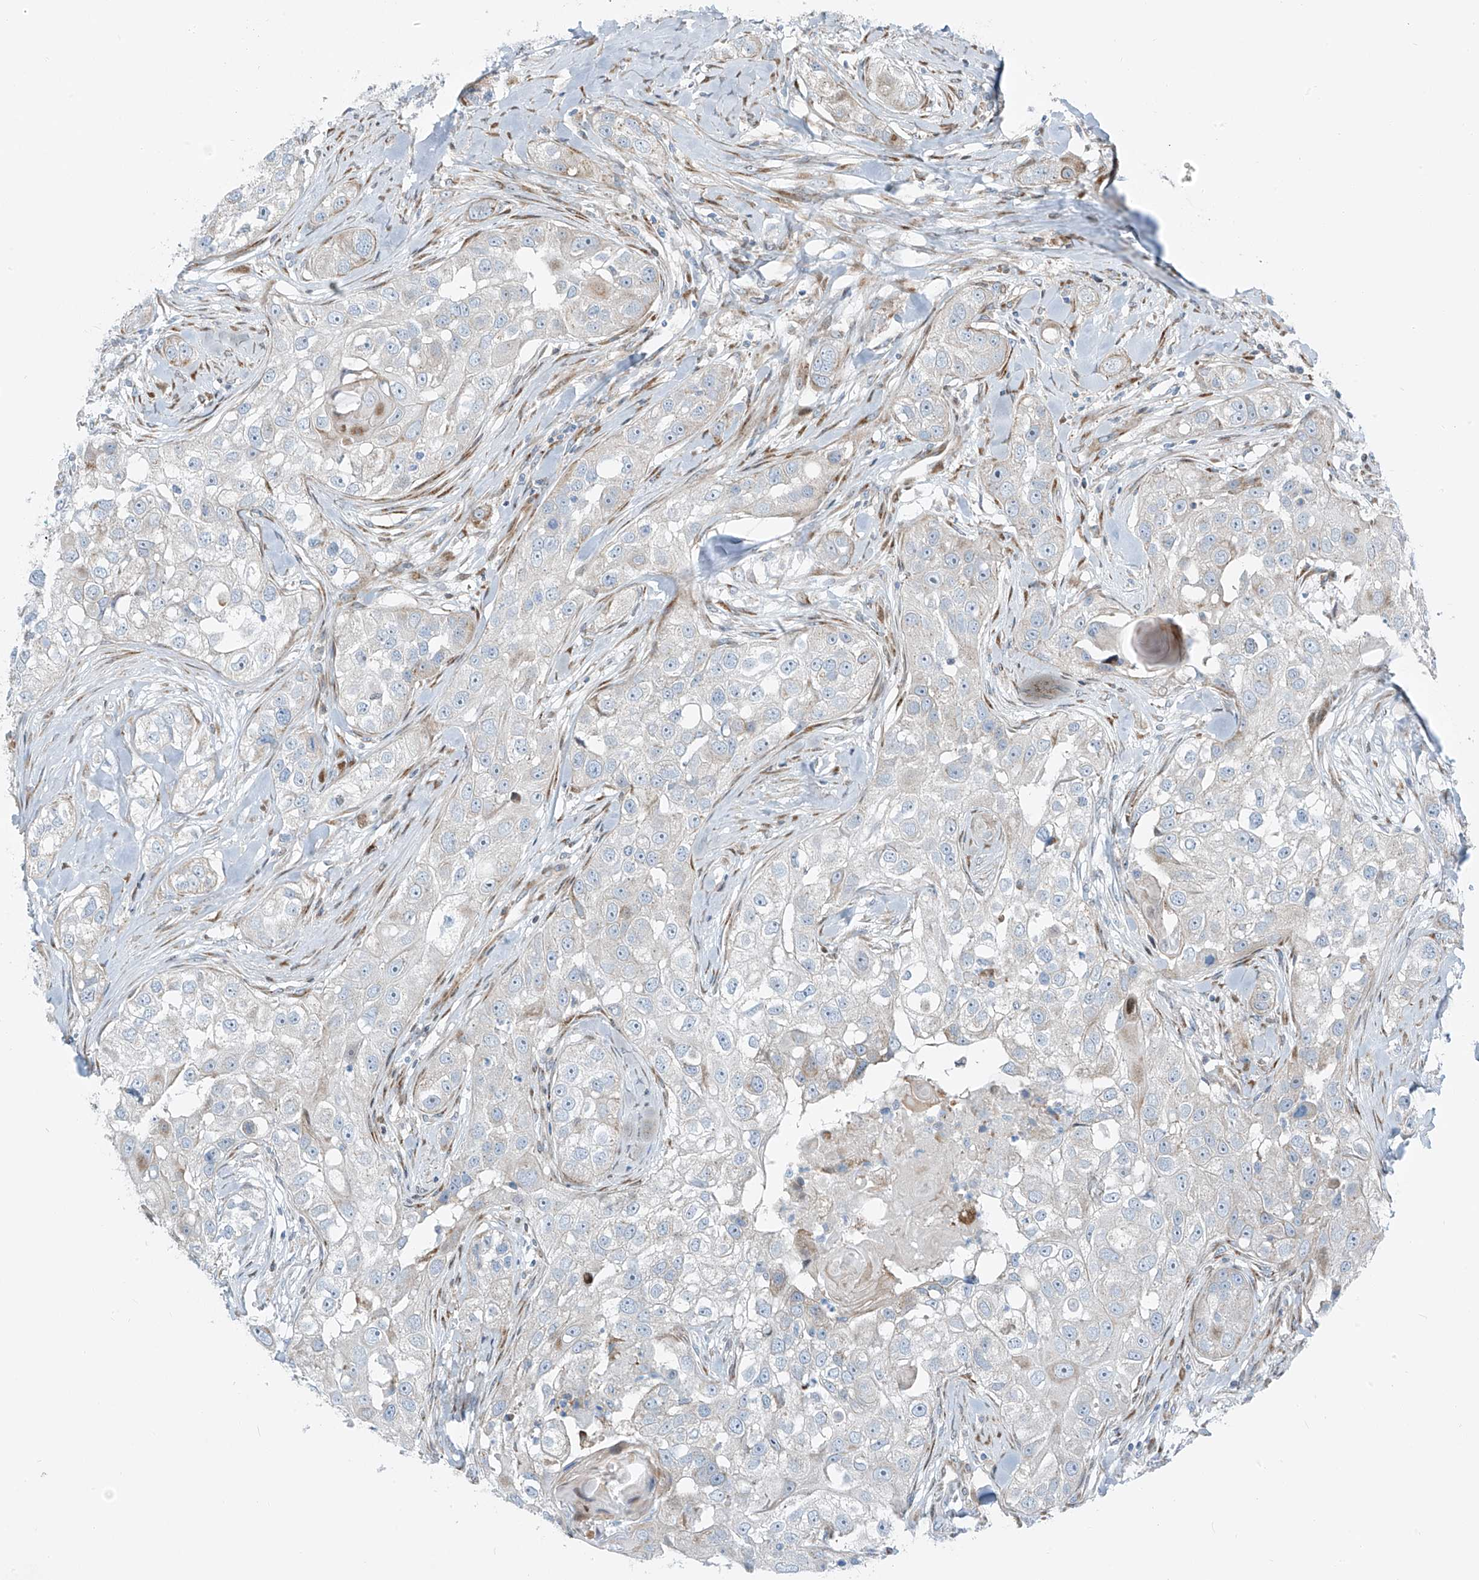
{"staining": {"intensity": "moderate", "quantity": "<25%", "location": "cytoplasmic/membranous"}, "tissue": "head and neck cancer", "cell_type": "Tumor cells", "image_type": "cancer", "snomed": [{"axis": "morphology", "description": "Normal tissue, NOS"}, {"axis": "morphology", "description": "Squamous cell carcinoma, NOS"}, {"axis": "topography", "description": "Skeletal muscle"}, {"axis": "topography", "description": "Head-Neck"}], "caption": "A high-resolution photomicrograph shows IHC staining of squamous cell carcinoma (head and neck), which displays moderate cytoplasmic/membranous positivity in about <25% of tumor cells.", "gene": "HIC2", "patient": {"sex": "male", "age": 51}}